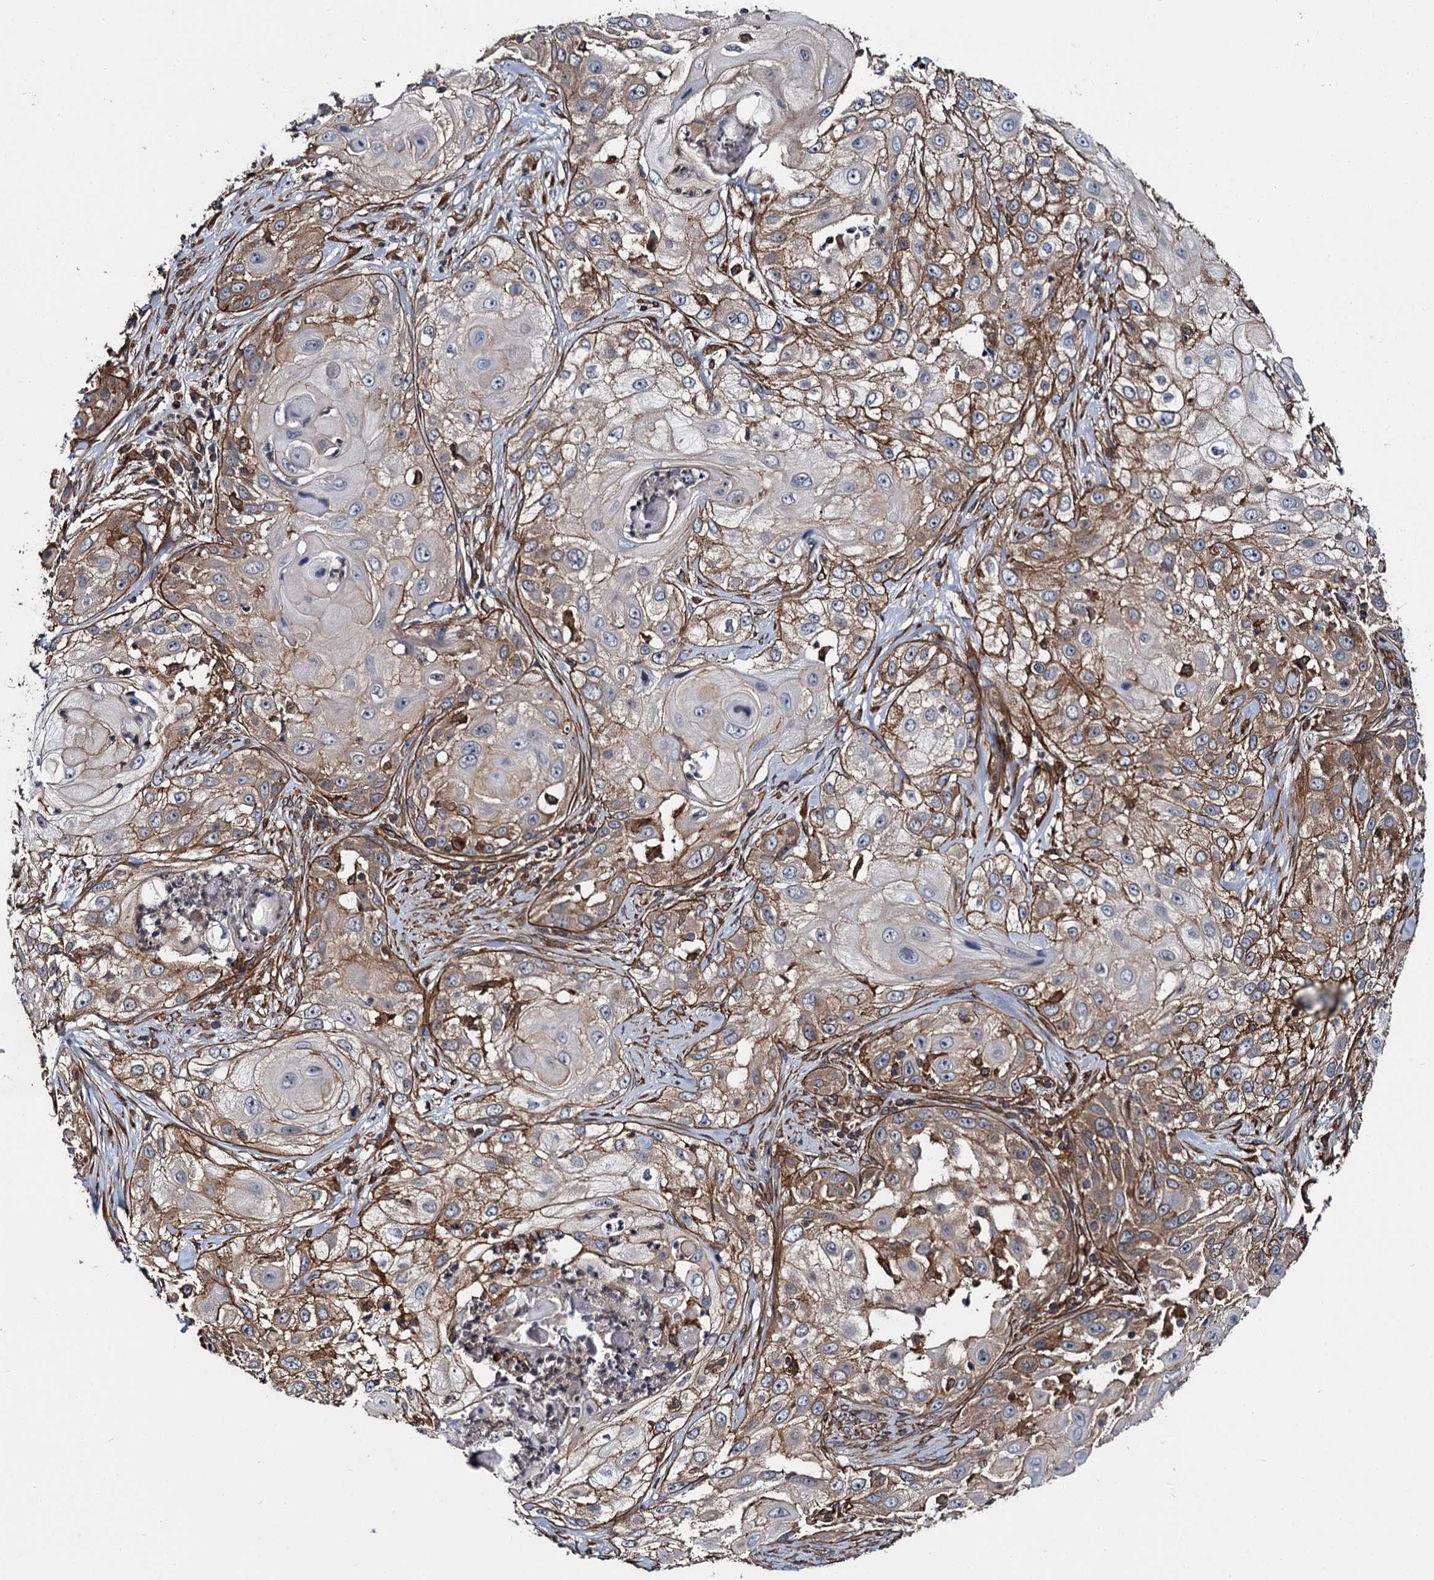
{"staining": {"intensity": "moderate", "quantity": ">75%", "location": "cytoplasmic/membranous"}, "tissue": "skin cancer", "cell_type": "Tumor cells", "image_type": "cancer", "snomed": [{"axis": "morphology", "description": "Squamous cell carcinoma, NOS"}, {"axis": "topography", "description": "Skin"}], "caption": "Immunohistochemical staining of human skin cancer (squamous cell carcinoma) demonstrates medium levels of moderate cytoplasmic/membranous protein staining in about >75% of tumor cells.", "gene": "ZFYVE19", "patient": {"sex": "female", "age": 44}}